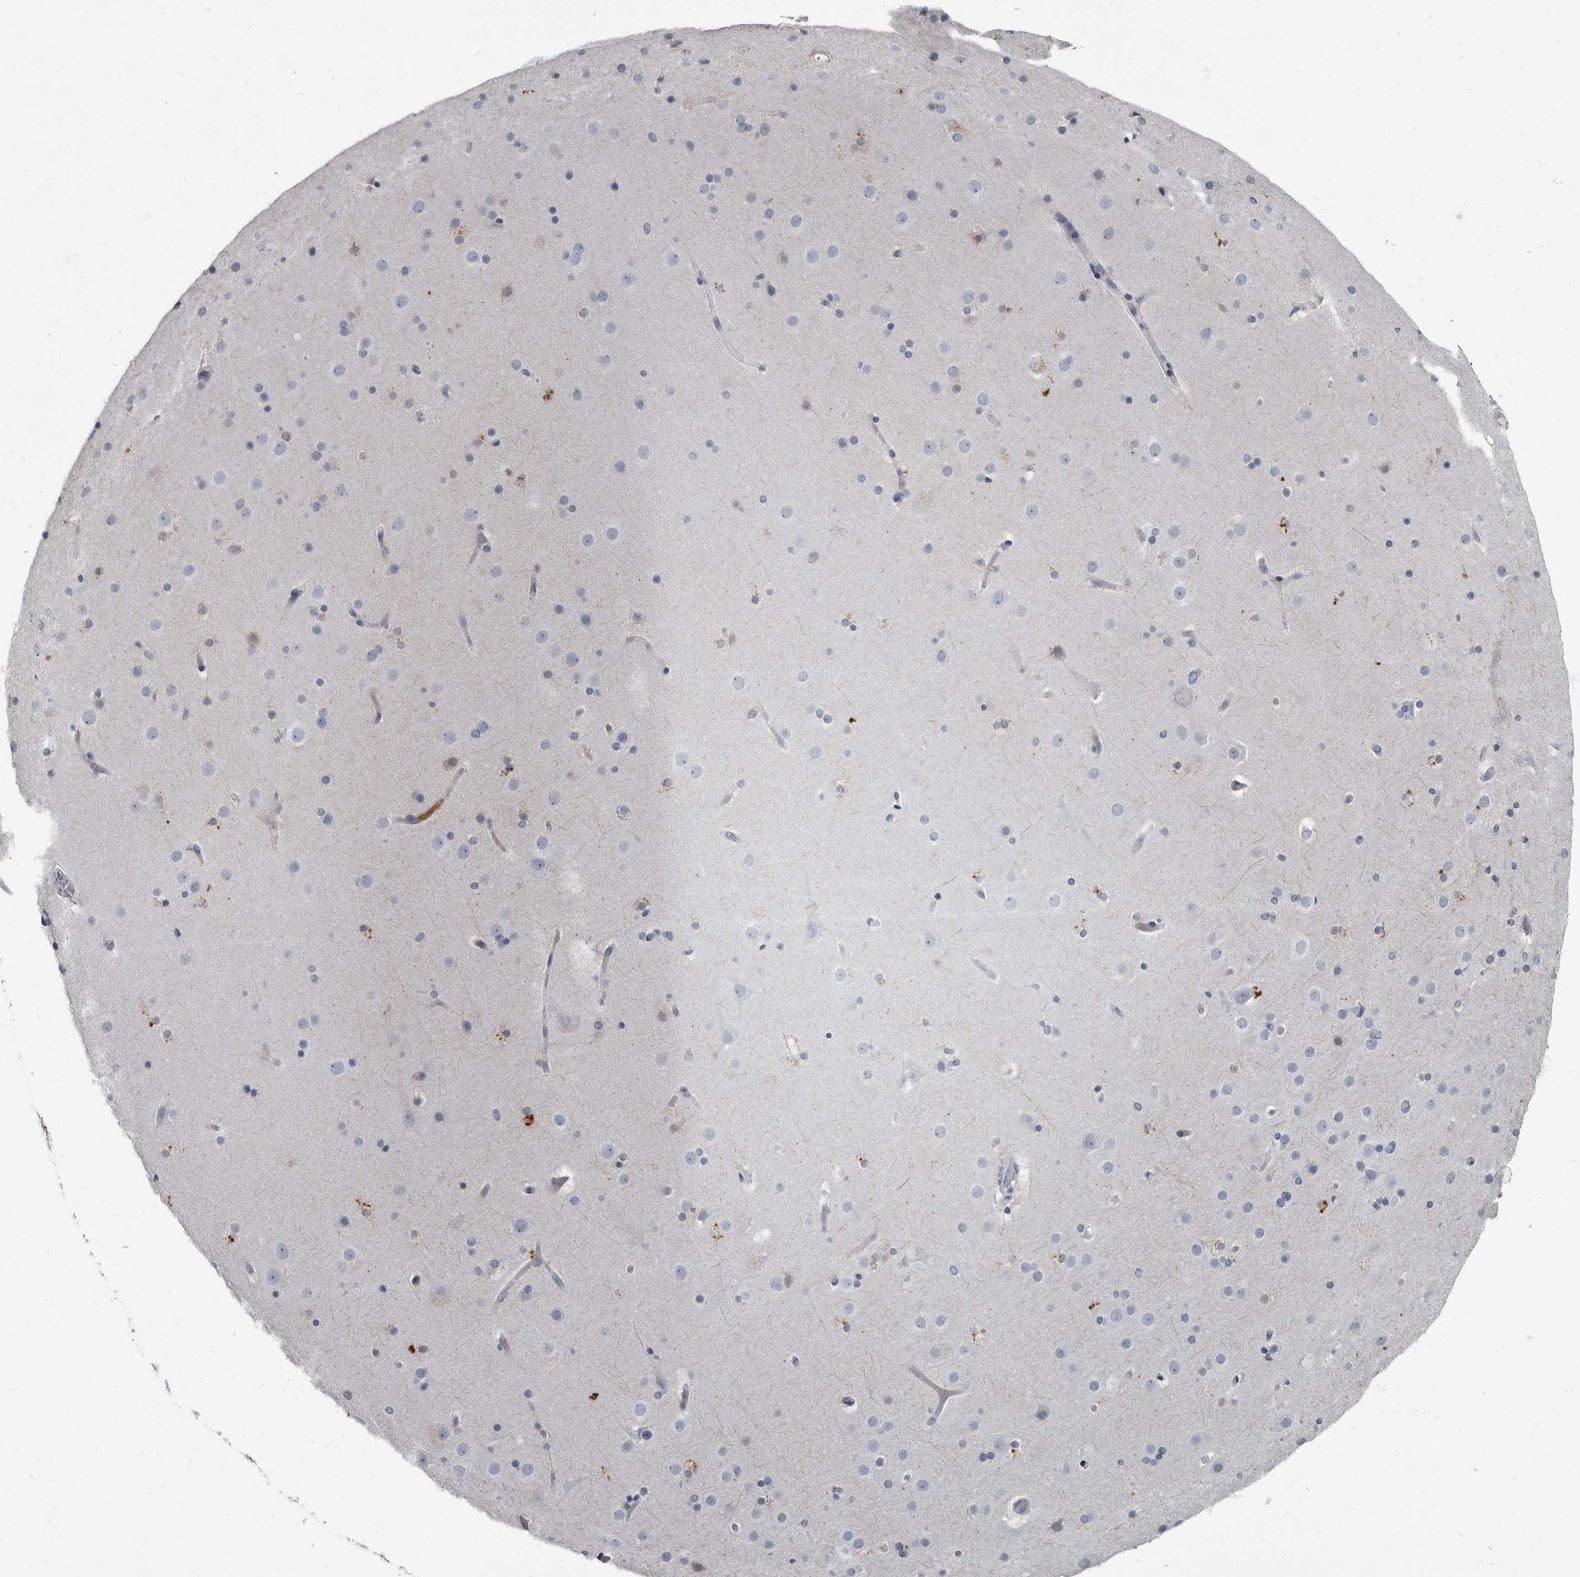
{"staining": {"intensity": "moderate", "quantity": "<25%", "location": "cytoplasmic/membranous"}, "tissue": "cerebral cortex", "cell_type": "Endothelial cells", "image_type": "normal", "snomed": [{"axis": "morphology", "description": "Normal tissue, NOS"}, {"axis": "topography", "description": "Cerebral cortex"}], "caption": "Immunohistochemical staining of normal human cerebral cortex displays moderate cytoplasmic/membranous protein staining in approximately <25% of endothelial cells.", "gene": "TPD52L1", "patient": {"sex": "male", "age": 57}}